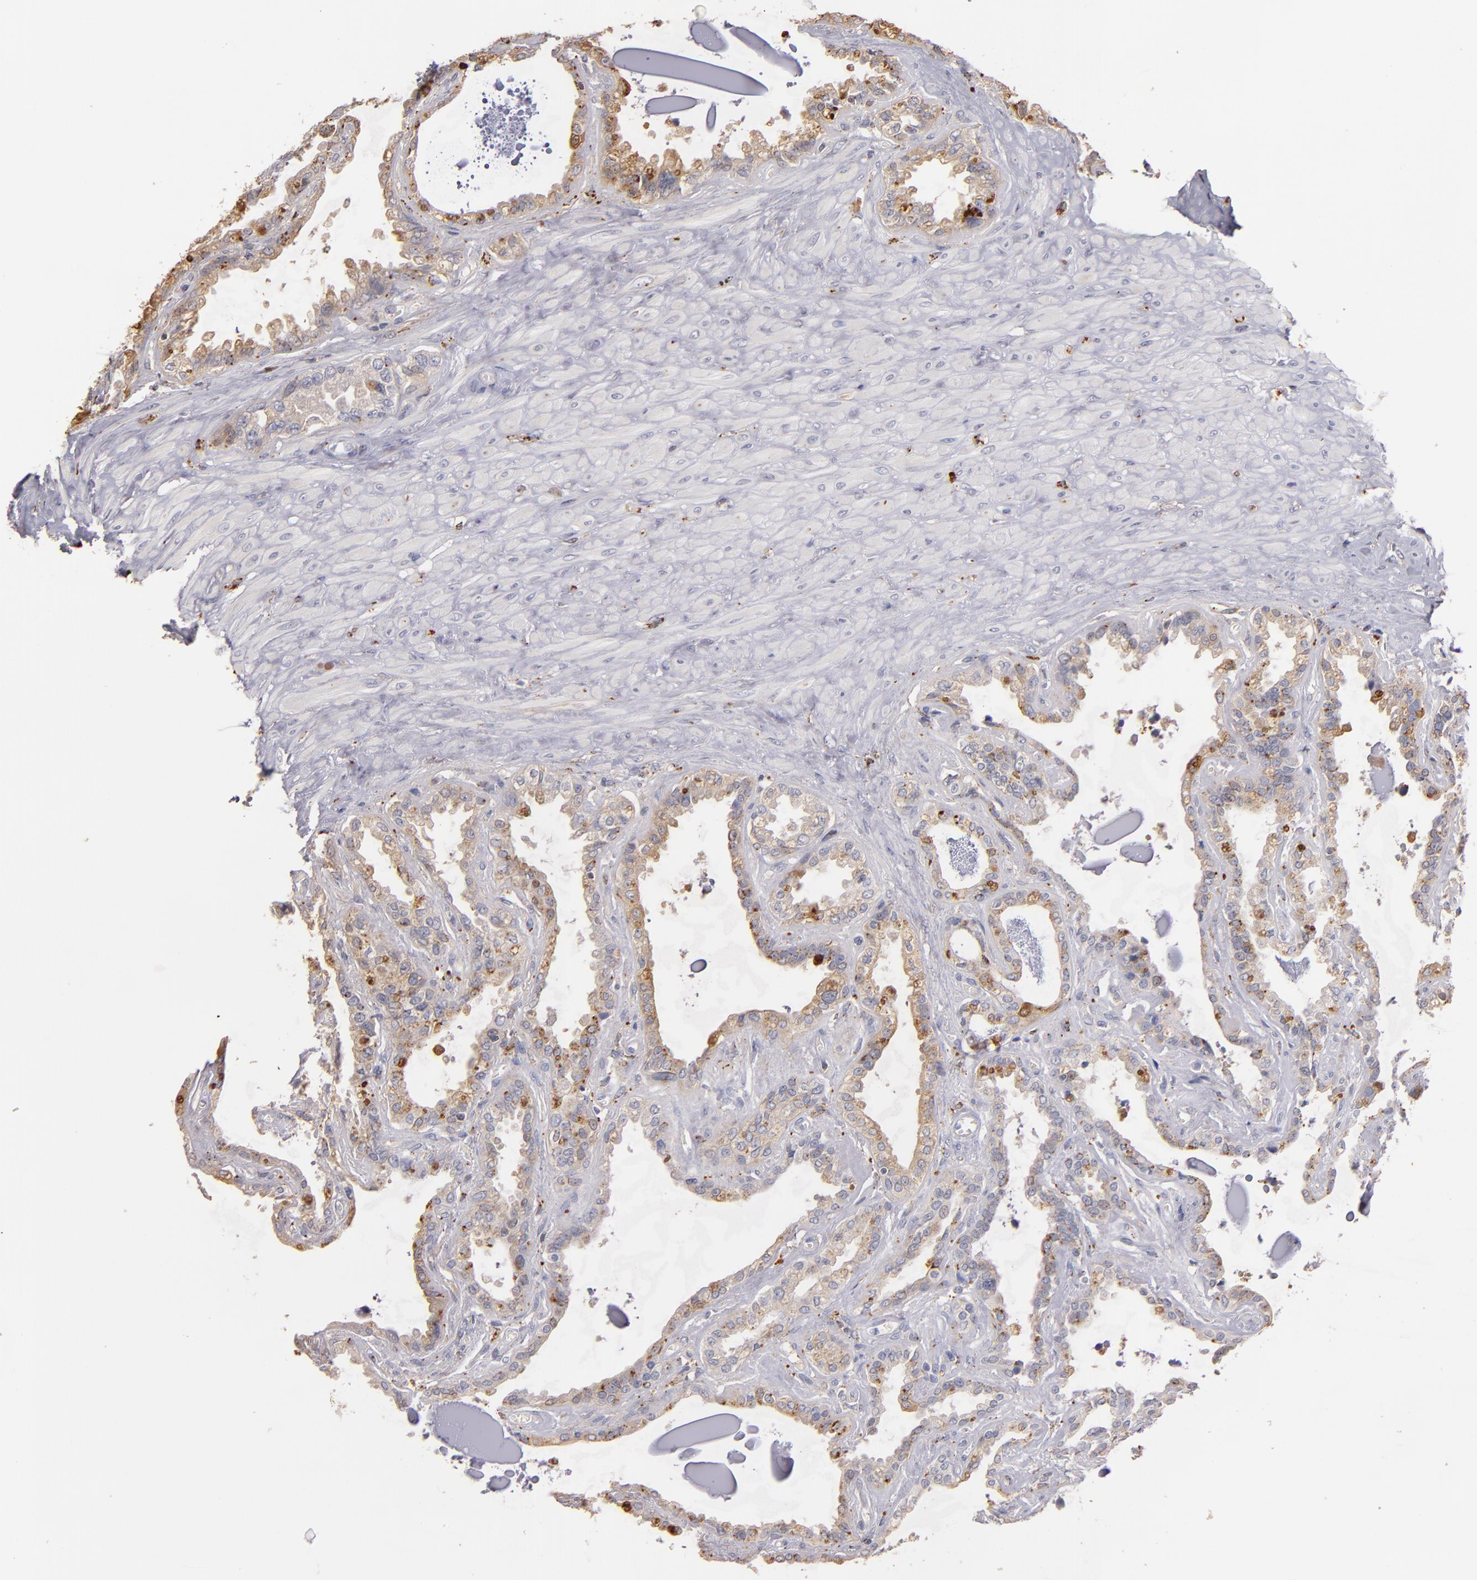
{"staining": {"intensity": "weak", "quantity": ">75%", "location": "cytoplasmic/membranous"}, "tissue": "seminal vesicle", "cell_type": "Glandular cells", "image_type": "normal", "snomed": [{"axis": "morphology", "description": "Normal tissue, NOS"}, {"axis": "morphology", "description": "Inflammation, NOS"}, {"axis": "topography", "description": "Urinary bladder"}, {"axis": "topography", "description": "Prostate"}, {"axis": "topography", "description": "Seminal veicle"}], "caption": "IHC histopathology image of normal seminal vesicle stained for a protein (brown), which displays low levels of weak cytoplasmic/membranous positivity in about >75% of glandular cells.", "gene": "TRAF1", "patient": {"sex": "male", "age": 82}}